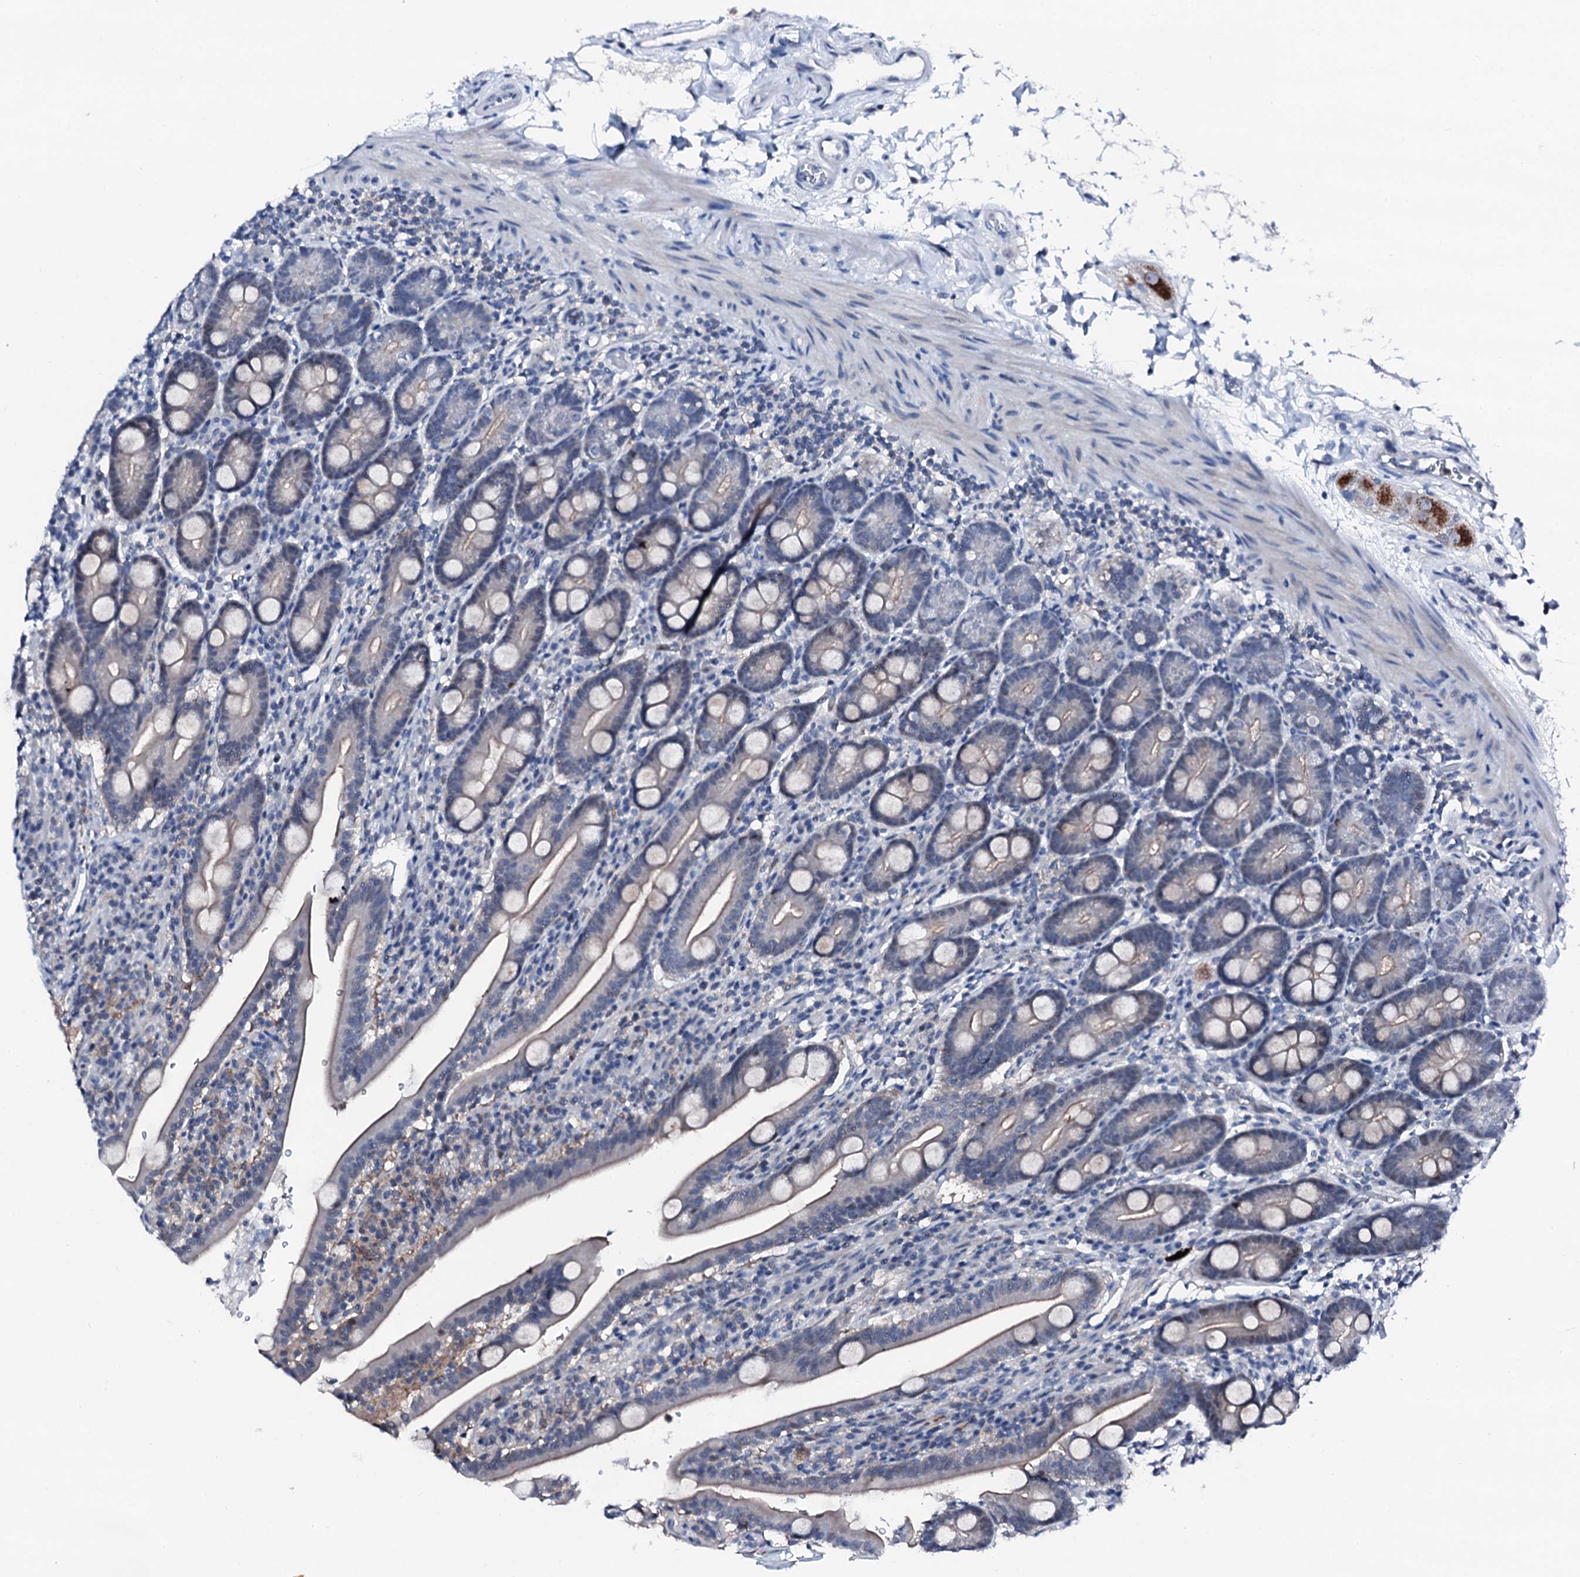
{"staining": {"intensity": "weak", "quantity": "<25%", "location": "cytoplasmic/membranous"}, "tissue": "duodenum", "cell_type": "Glandular cells", "image_type": "normal", "snomed": [{"axis": "morphology", "description": "Normal tissue, NOS"}, {"axis": "topography", "description": "Duodenum"}], "caption": "The image demonstrates no significant positivity in glandular cells of duodenum.", "gene": "TRAFD1", "patient": {"sex": "male", "age": 35}}